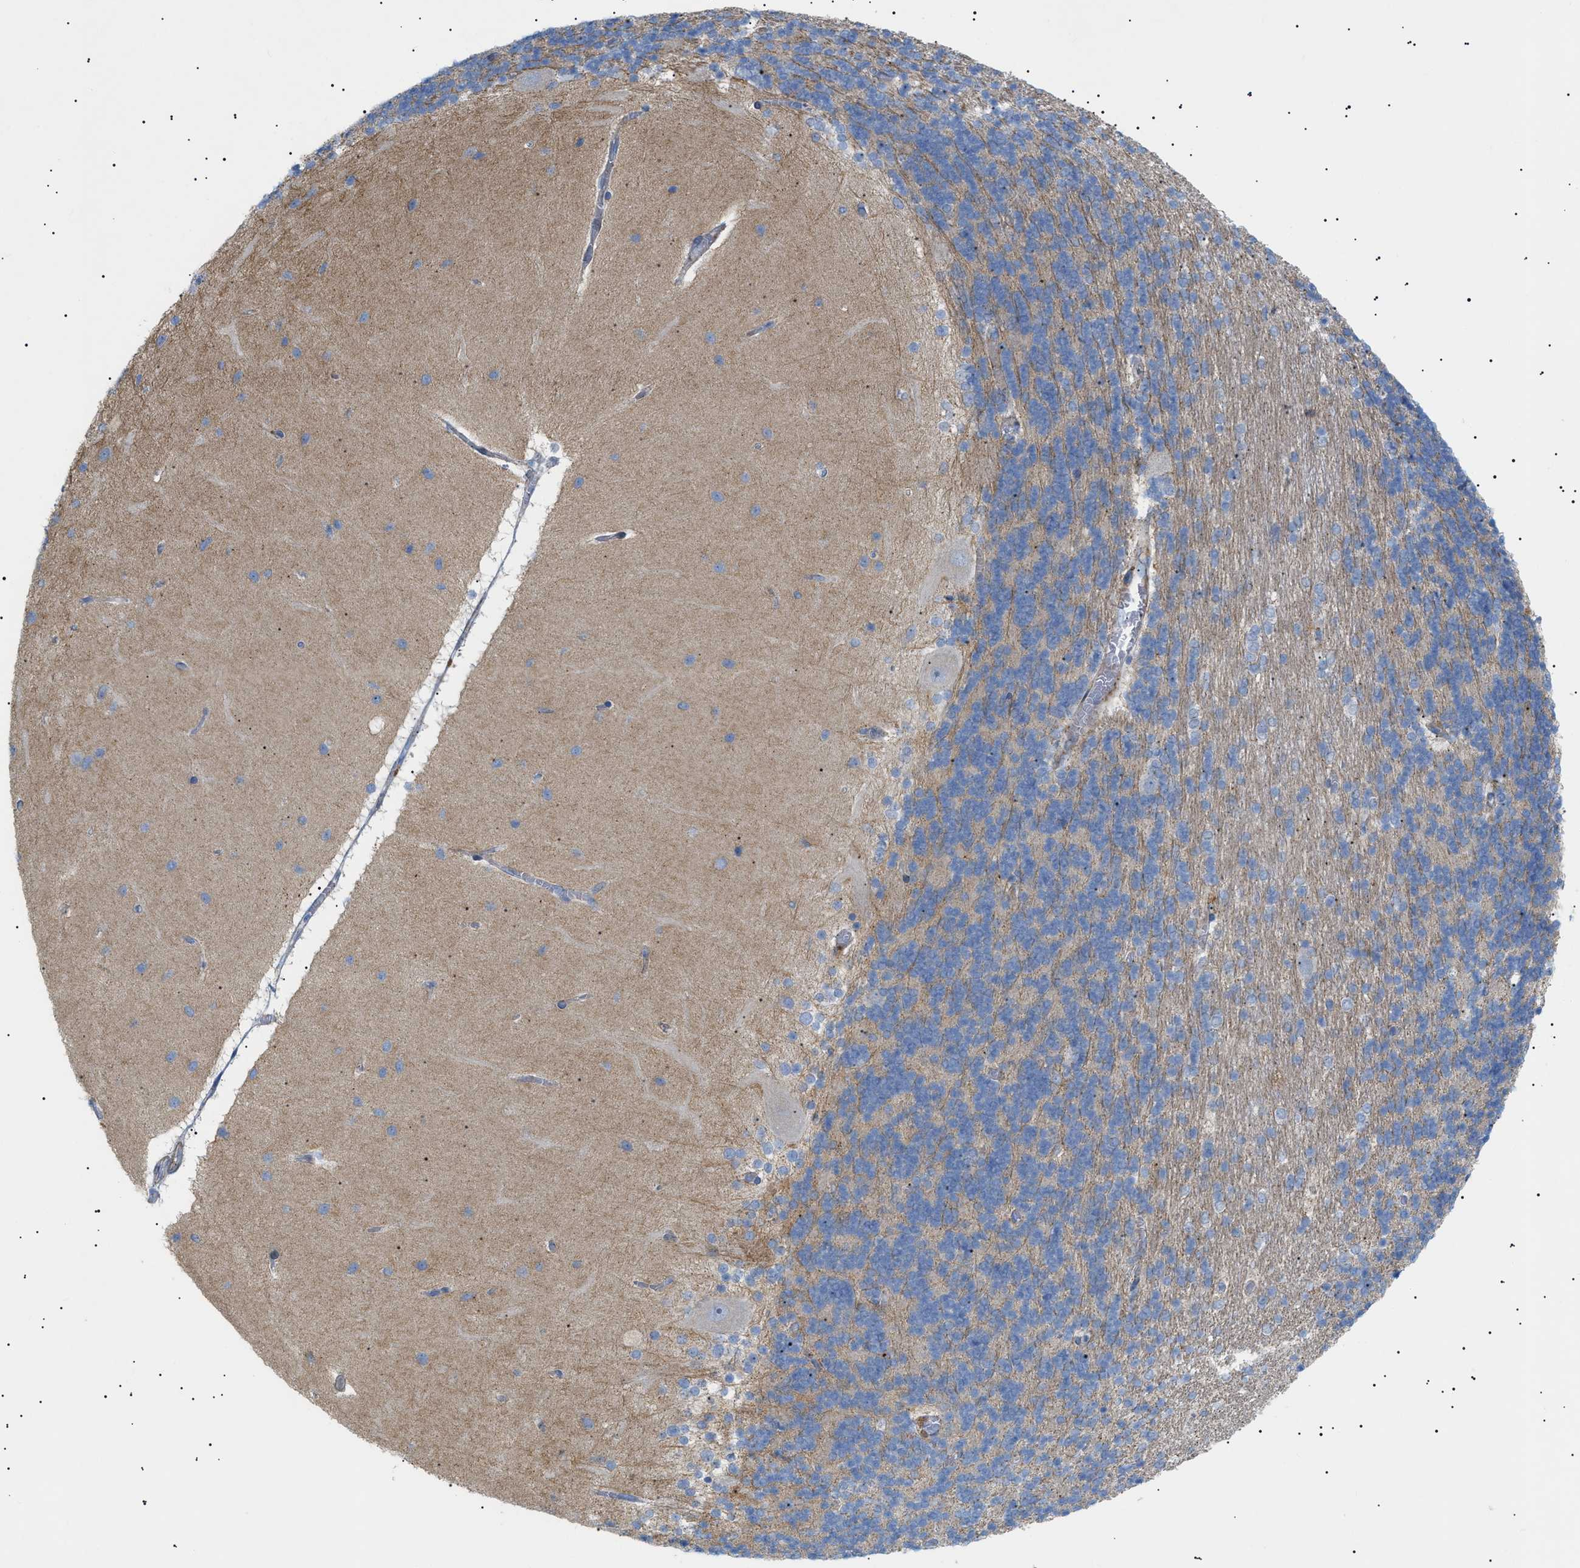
{"staining": {"intensity": "weak", "quantity": "<25%", "location": "cytoplasmic/membranous"}, "tissue": "cerebellum", "cell_type": "Cells in granular layer", "image_type": "normal", "snomed": [{"axis": "morphology", "description": "Normal tissue, NOS"}, {"axis": "topography", "description": "Cerebellum"}], "caption": "Normal cerebellum was stained to show a protein in brown. There is no significant positivity in cells in granular layer.", "gene": "SFXN5", "patient": {"sex": "female", "age": 54}}